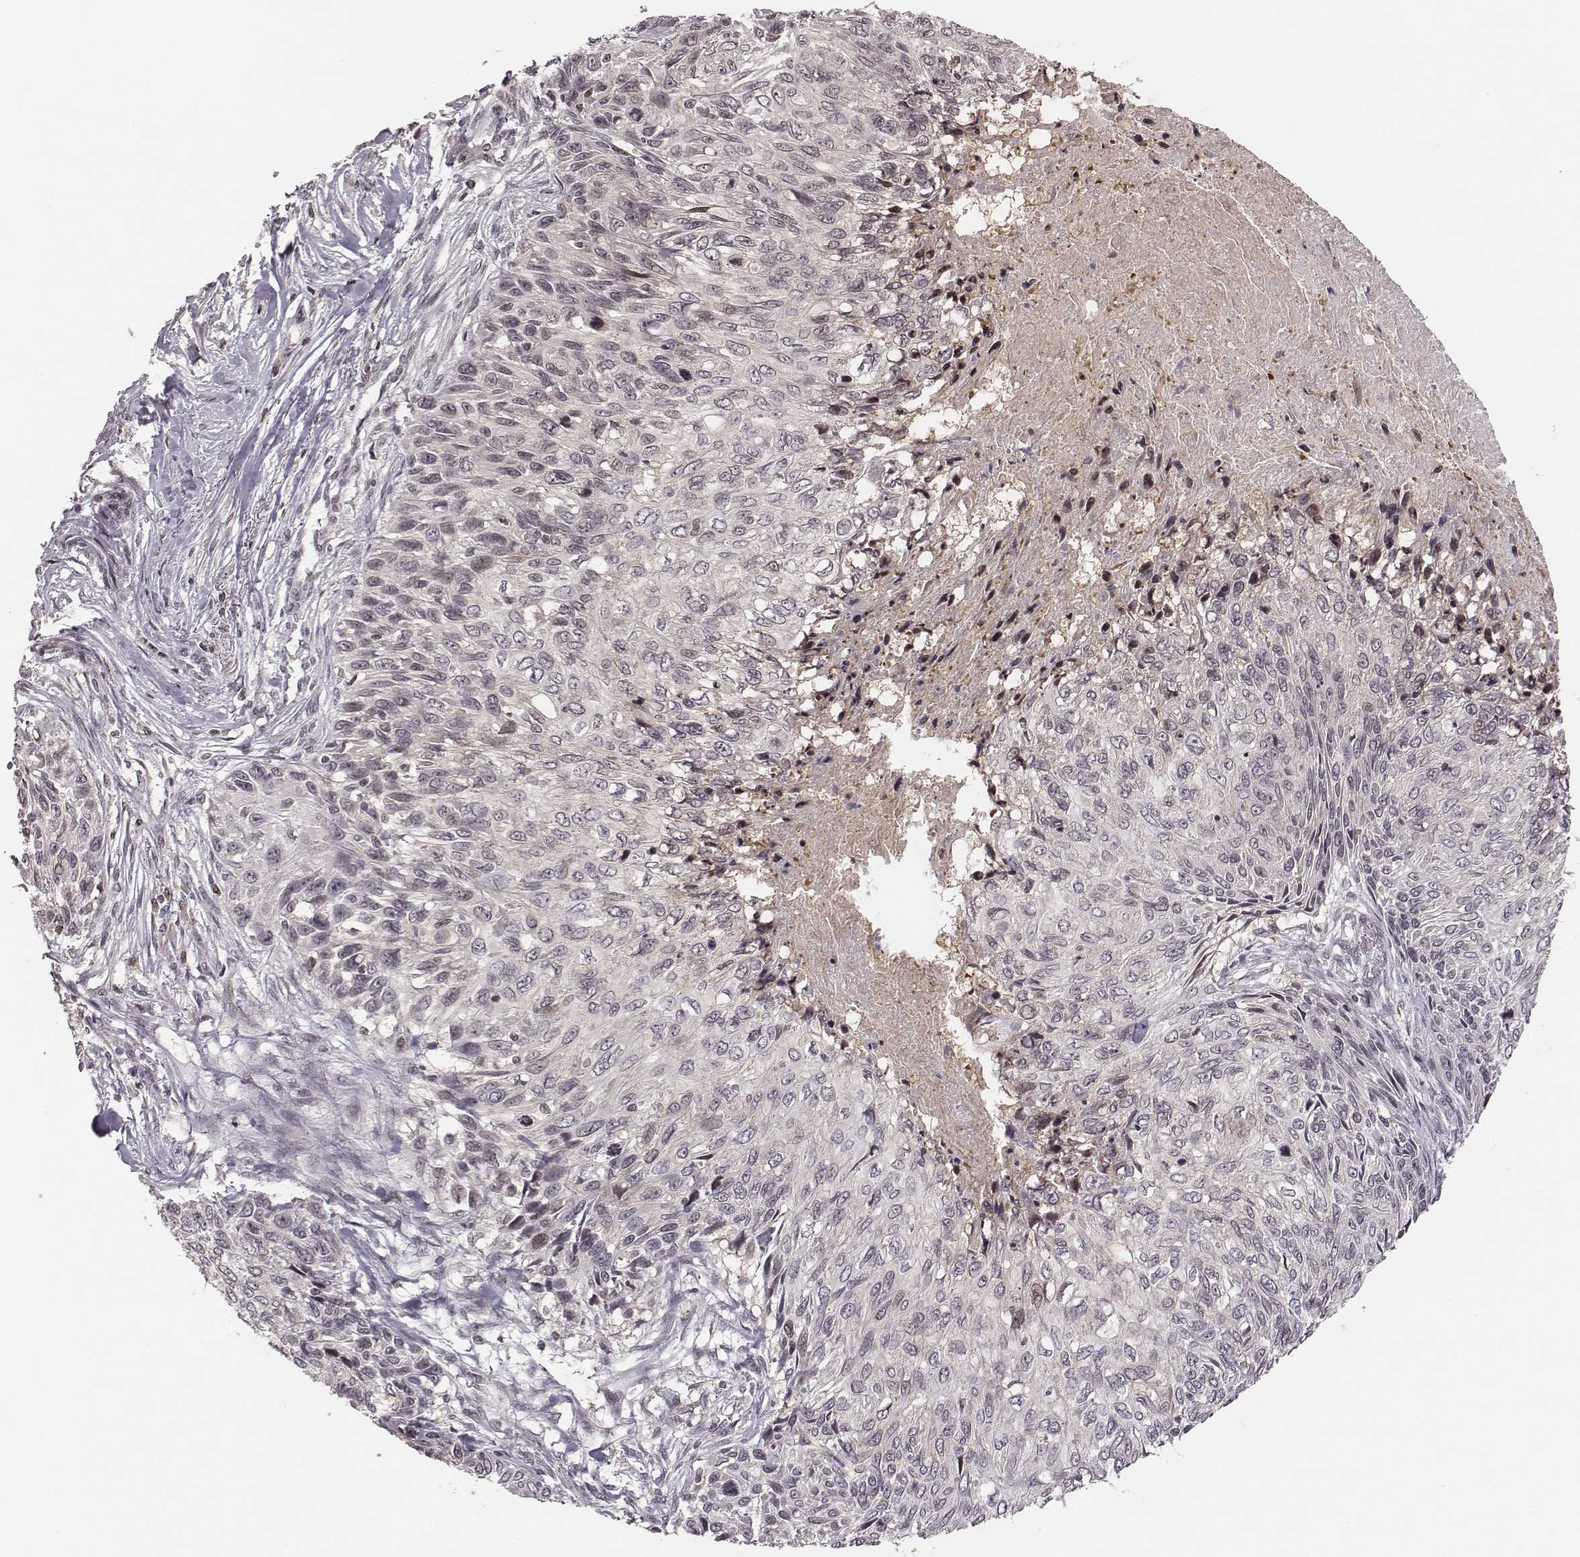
{"staining": {"intensity": "negative", "quantity": "none", "location": "none"}, "tissue": "skin cancer", "cell_type": "Tumor cells", "image_type": "cancer", "snomed": [{"axis": "morphology", "description": "Squamous cell carcinoma, NOS"}, {"axis": "topography", "description": "Skin"}], "caption": "Immunohistochemistry (IHC) histopathology image of neoplastic tissue: squamous cell carcinoma (skin) stained with DAB (3,3'-diaminobenzidine) reveals no significant protein expression in tumor cells. (DAB immunohistochemistry with hematoxylin counter stain).", "gene": "GRM4", "patient": {"sex": "male", "age": 92}}